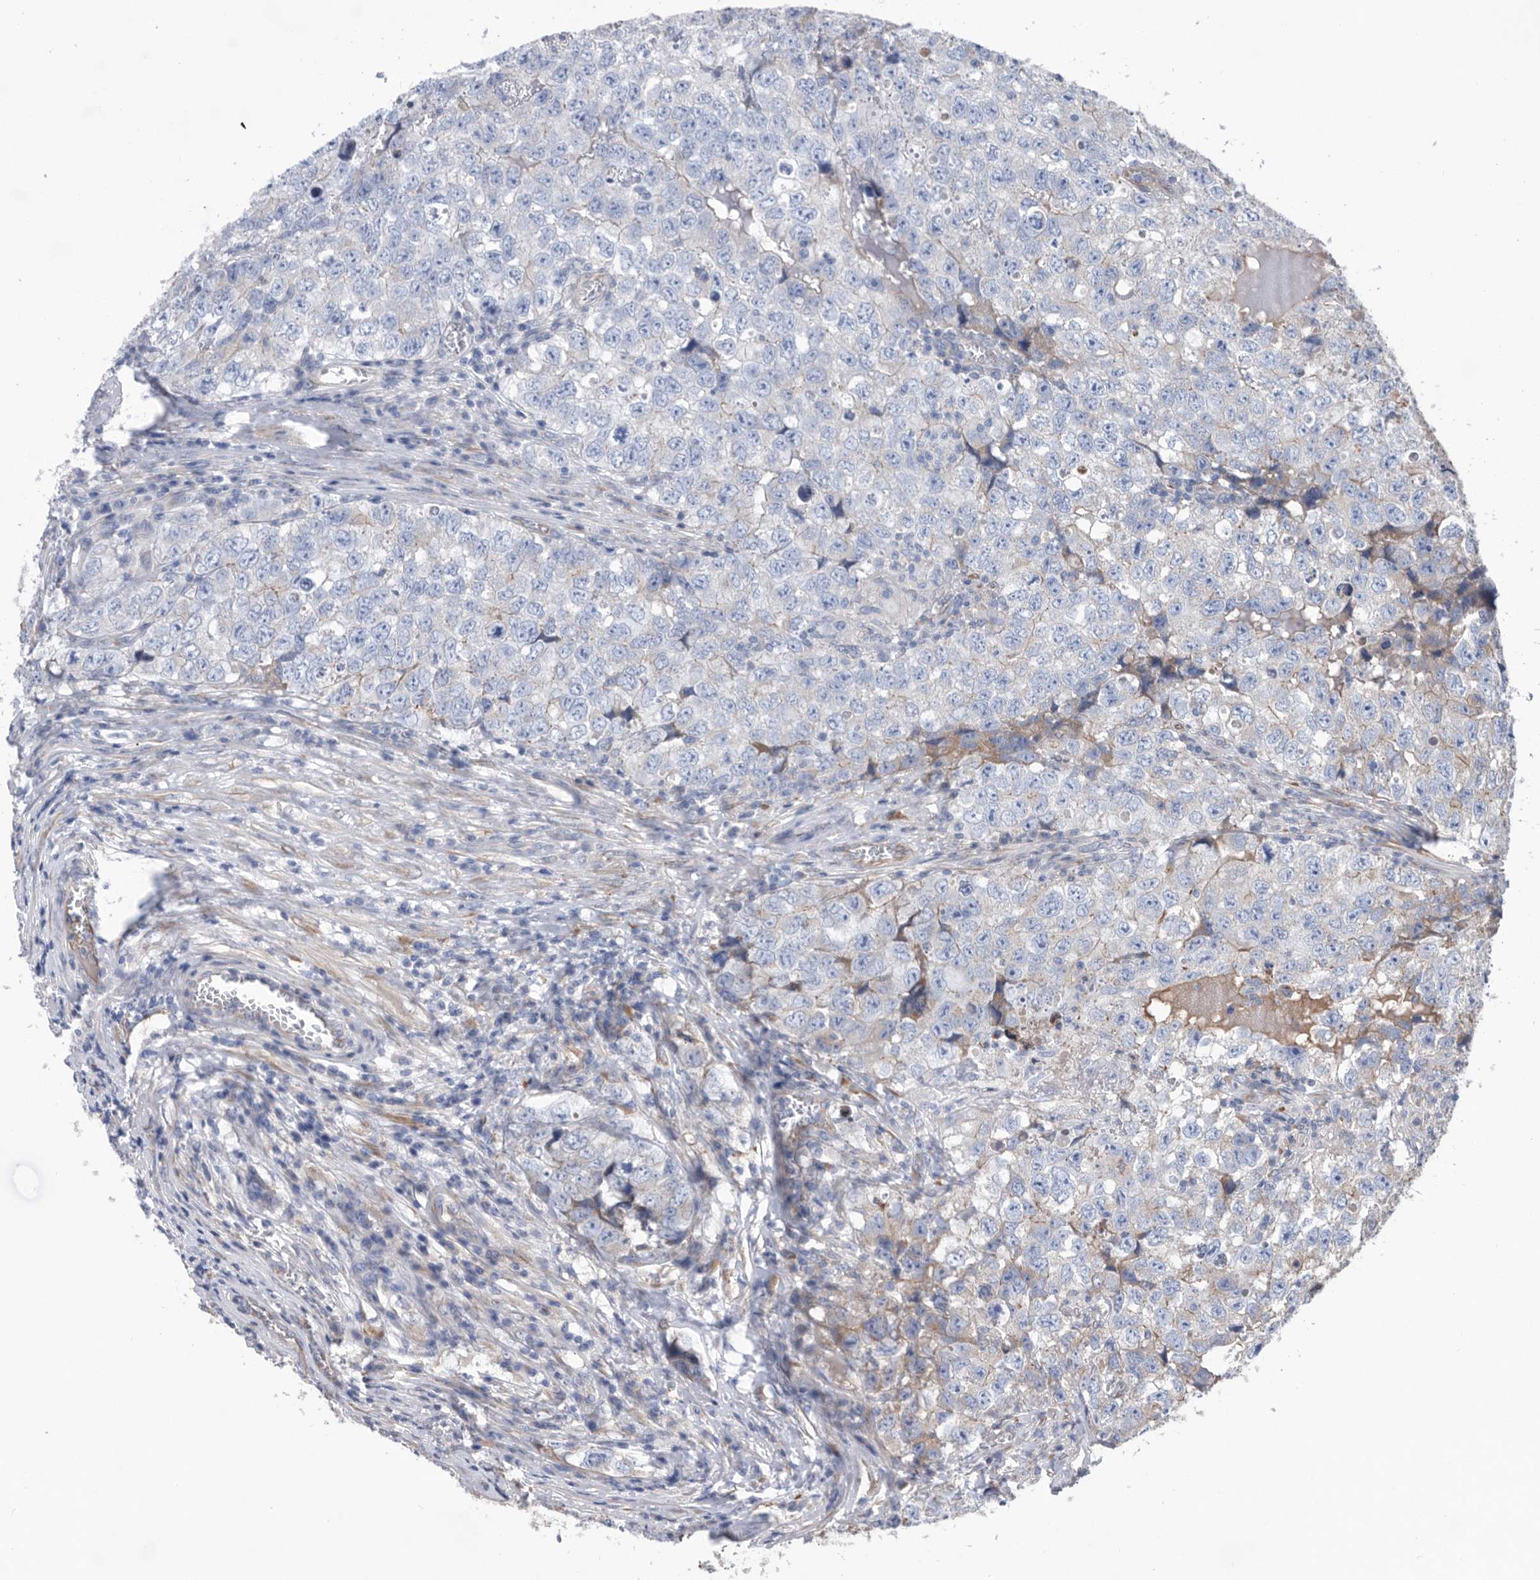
{"staining": {"intensity": "negative", "quantity": "none", "location": "none"}, "tissue": "testis cancer", "cell_type": "Tumor cells", "image_type": "cancer", "snomed": [{"axis": "morphology", "description": "Seminoma, NOS"}, {"axis": "morphology", "description": "Carcinoma, Embryonal, NOS"}, {"axis": "topography", "description": "Testis"}], "caption": "An image of testis cancer stained for a protein displays no brown staining in tumor cells.", "gene": "ATP13A3", "patient": {"sex": "male", "age": 43}}